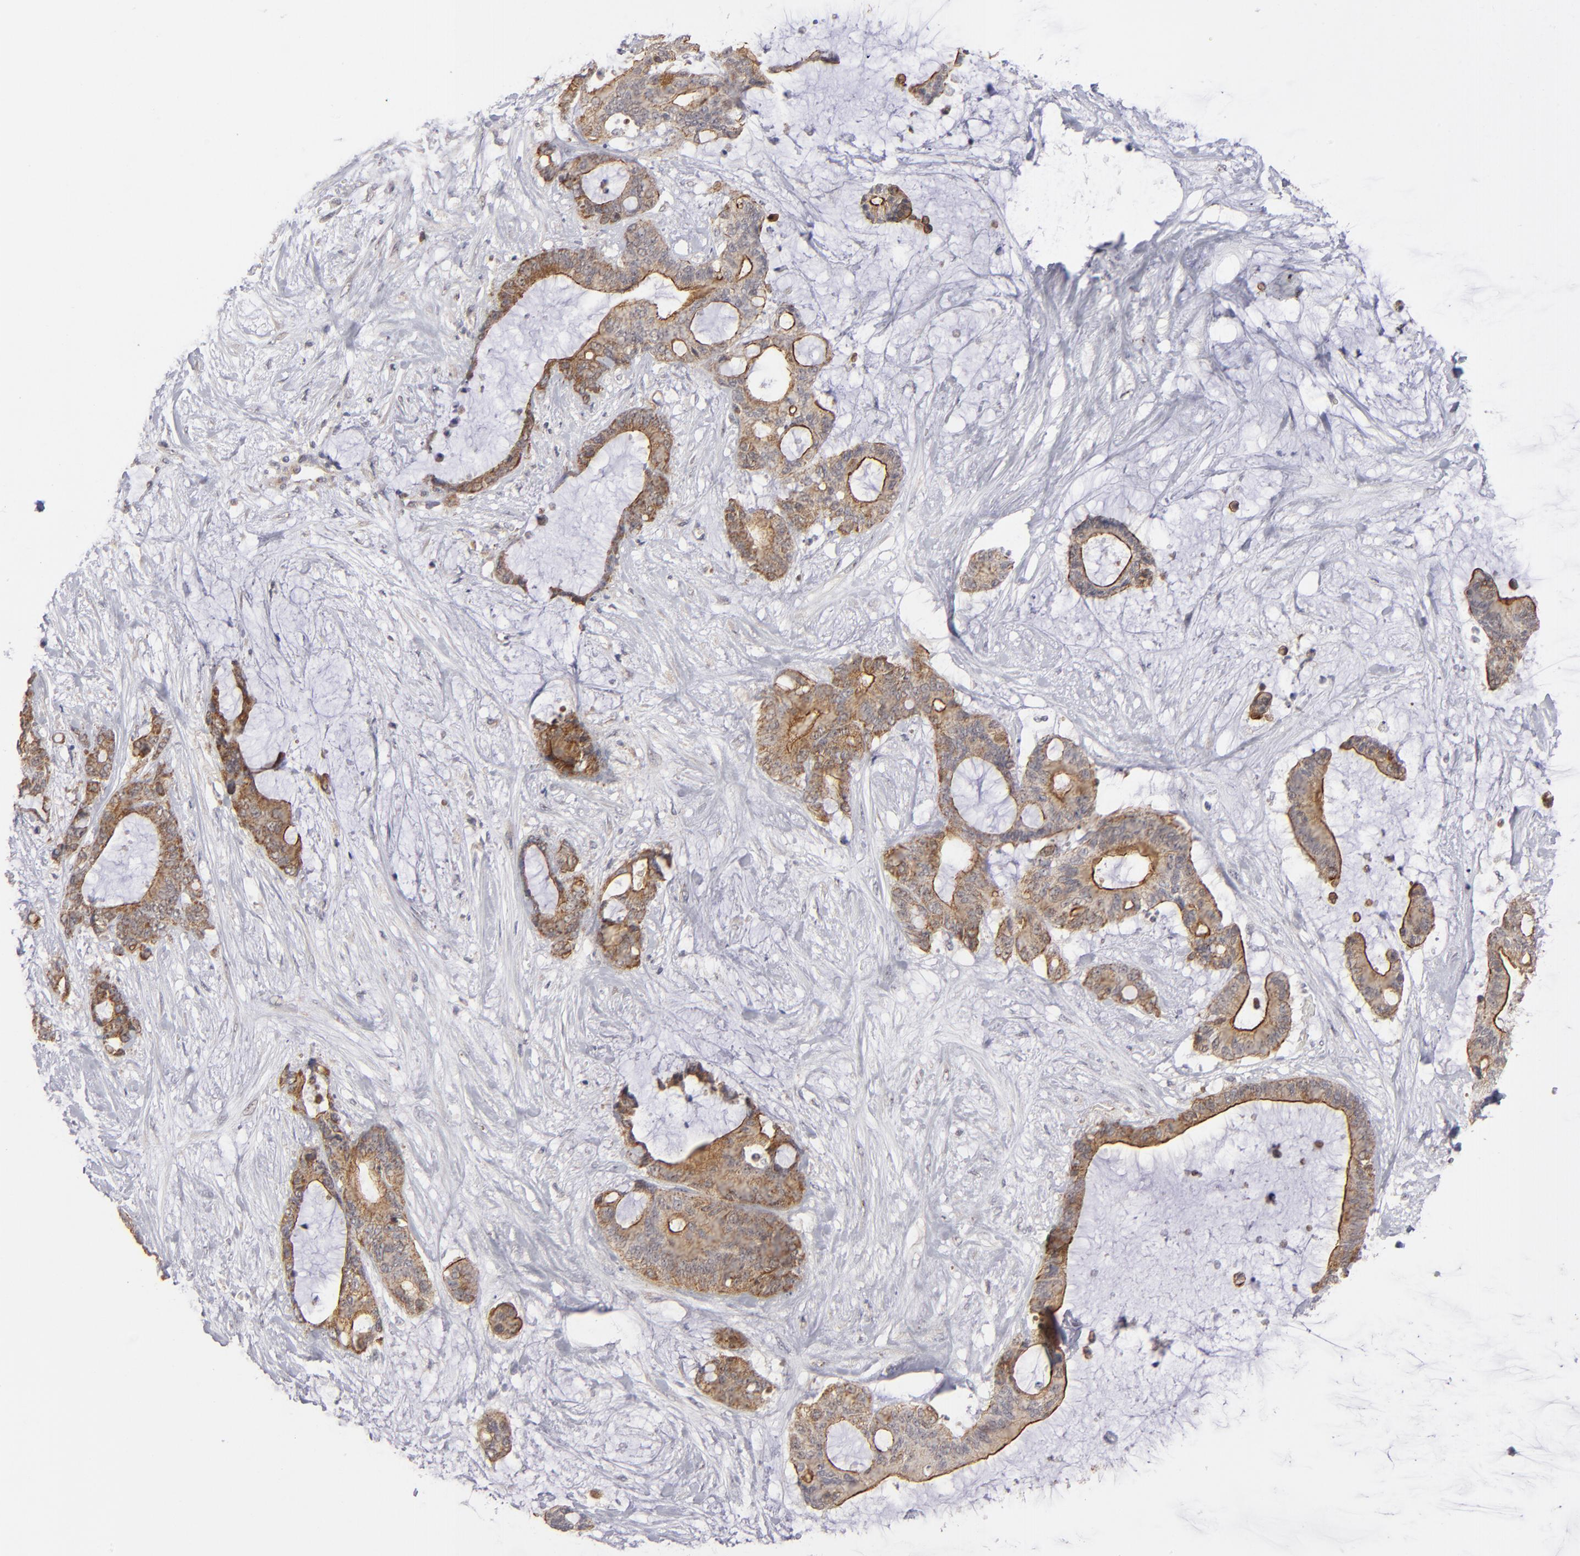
{"staining": {"intensity": "strong", "quantity": ">75%", "location": "cytoplasmic/membranous"}, "tissue": "liver cancer", "cell_type": "Tumor cells", "image_type": "cancer", "snomed": [{"axis": "morphology", "description": "Cholangiocarcinoma"}, {"axis": "topography", "description": "Liver"}], "caption": "This micrograph shows immunohistochemistry staining of liver cholangiocarcinoma, with high strong cytoplasmic/membranous staining in about >75% of tumor cells.", "gene": "GLCCI1", "patient": {"sex": "female", "age": 73}}